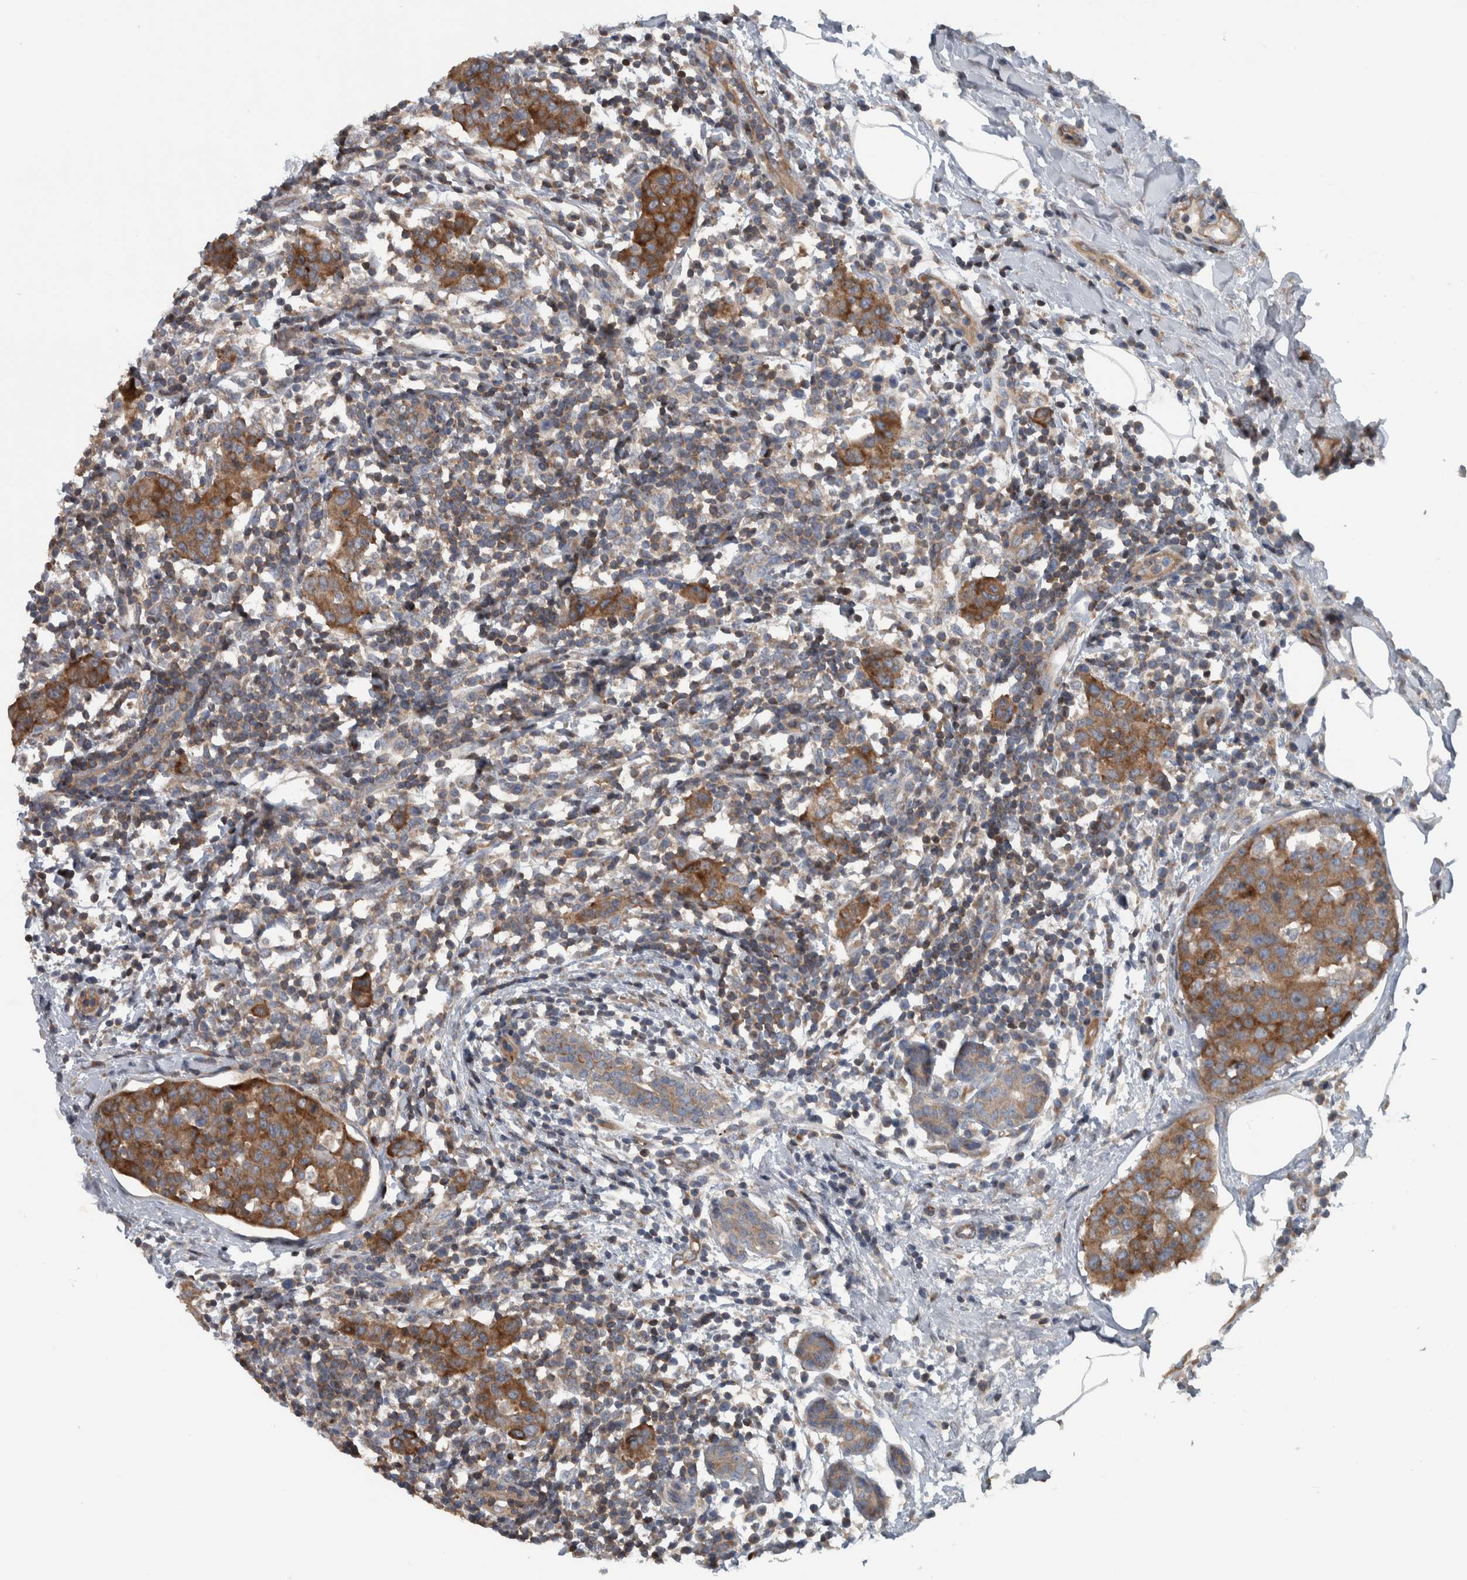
{"staining": {"intensity": "moderate", "quantity": ">75%", "location": "cytoplasmic/membranous"}, "tissue": "breast cancer", "cell_type": "Tumor cells", "image_type": "cancer", "snomed": [{"axis": "morphology", "description": "Normal tissue, NOS"}, {"axis": "morphology", "description": "Duct carcinoma"}, {"axis": "topography", "description": "Breast"}], "caption": "Immunohistochemistry (IHC) image of neoplastic tissue: human breast cancer (intraductal carcinoma) stained using immunohistochemistry shows medium levels of moderate protein expression localized specifically in the cytoplasmic/membranous of tumor cells, appearing as a cytoplasmic/membranous brown color.", "gene": "BAIAP2L1", "patient": {"sex": "female", "age": 37}}